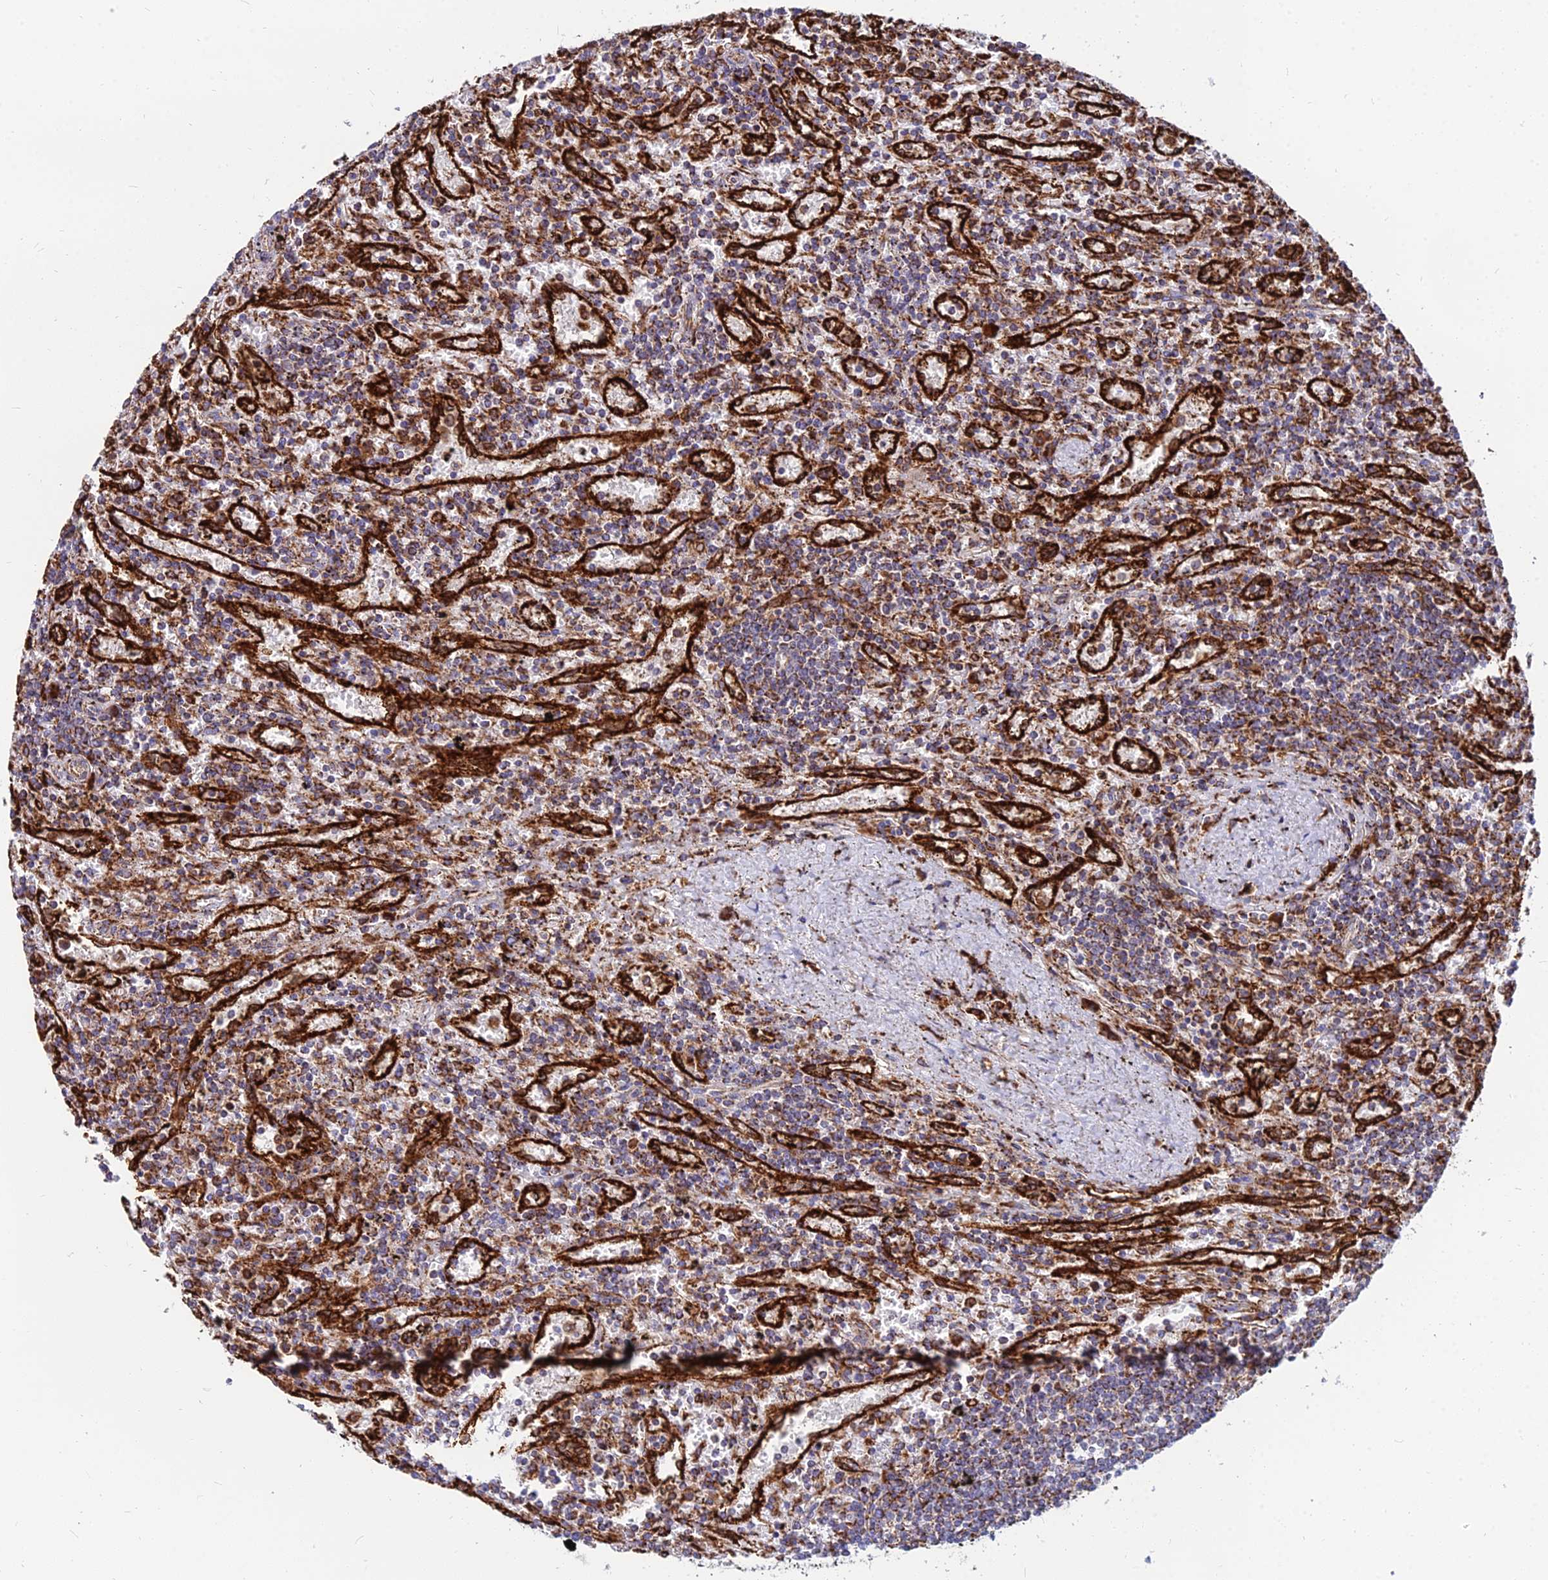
{"staining": {"intensity": "moderate", "quantity": ">75%", "location": "cytoplasmic/membranous"}, "tissue": "lymphoma", "cell_type": "Tumor cells", "image_type": "cancer", "snomed": [{"axis": "morphology", "description": "Malignant lymphoma, non-Hodgkin's type, Low grade"}, {"axis": "topography", "description": "Spleen"}], "caption": "Malignant lymphoma, non-Hodgkin's type (low-grade) stained with a brown dye displays moderate cytoplasmic/membranous positive staining in about >75% of tumor cells.", "gene": "CCT6B", "patient": {"sex": "male", "age": 76}}